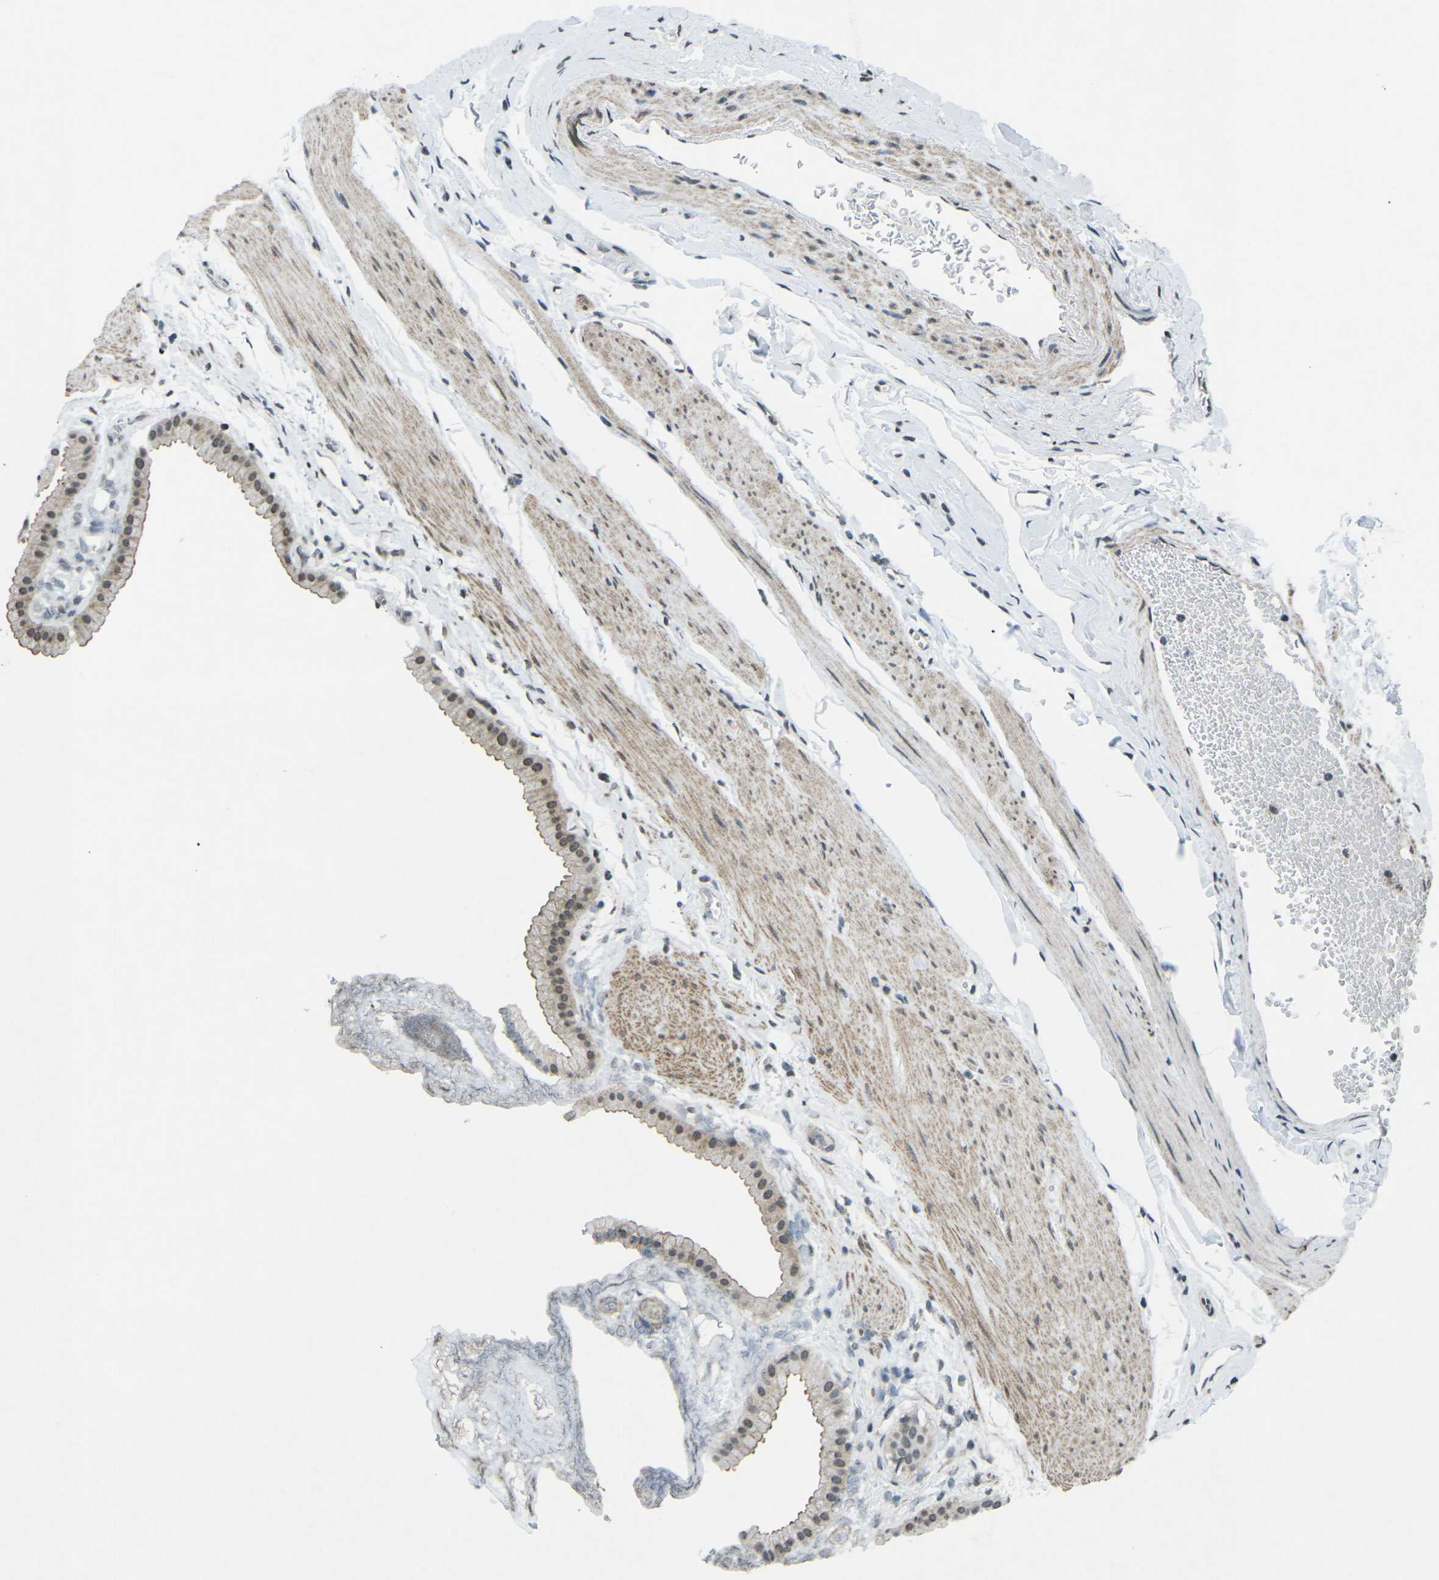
{"staining": {"intensity": "weak", "quantity": "25%-75%", "location": "cytoplasmic/membranous,nuclear"}, "tissue": "gallbladder", "cell_type": "Glandular cells", "image_type": "normal", "snomed": [{"axis": "morphology", "description": "Normal tissue, NOS"}, {"axis": "topography", "description": "Gallbladder"}], "caption": "This image exhibits IHC staining of normal gallbladder, with low weak cytoplasmic/membranous,nuclear staining in about 25%-75% of glandular cells.", "gene": "TFR2", "patient": {"sex": "female", "age": 64}}